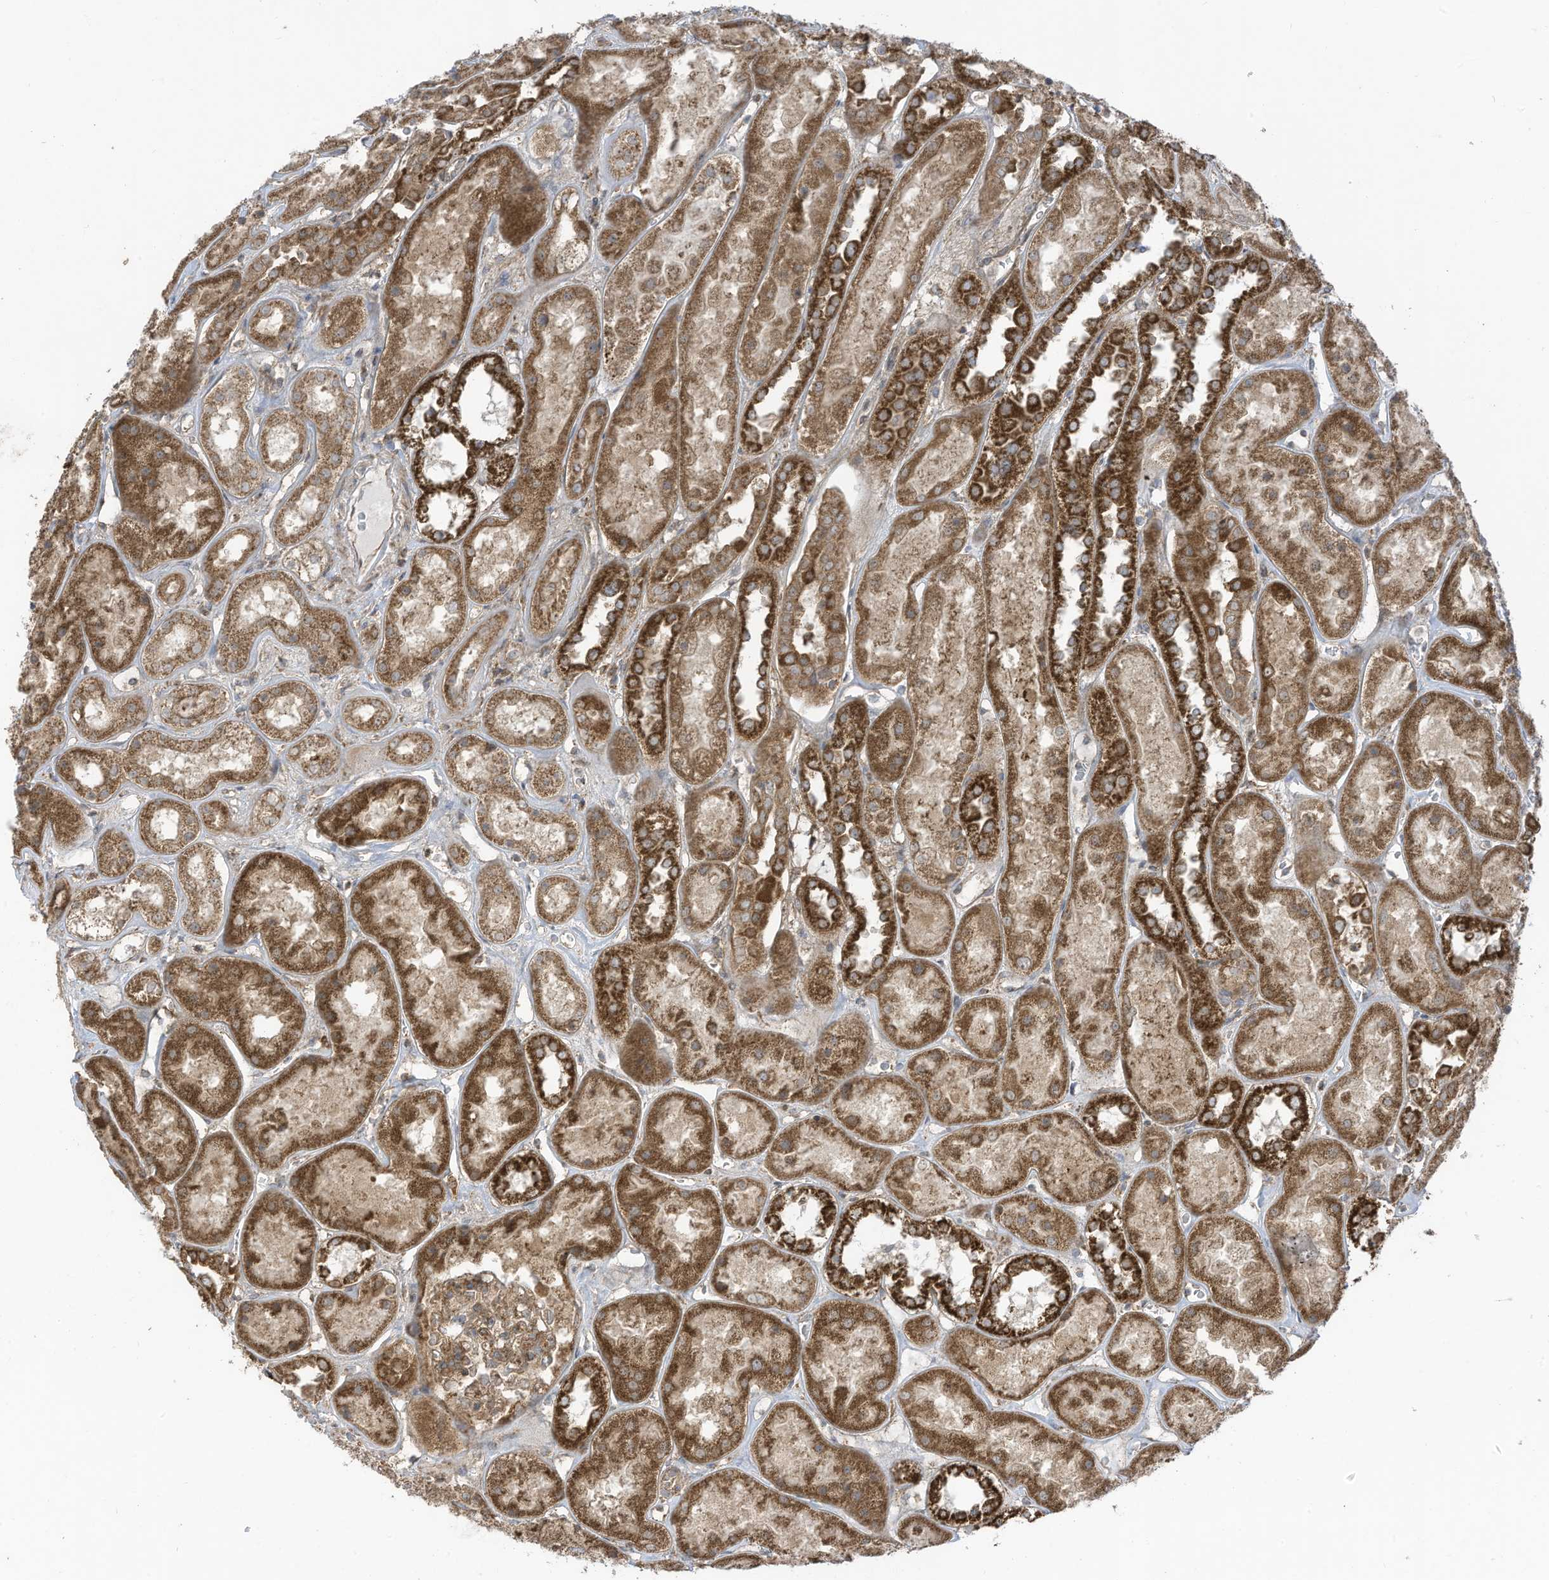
{"staining": {"intensity": "moderate", "quantity": ">75%", "location": "cytoplasmic/membranous"}, "tissue": "kidney", "cell_type": "Cells in glomeruli", "image_type": "normal", "snomed": [{"axis": "morphology", "description": "Normal tissue, NOS"}, {"axis": "topography", "description": "Kidney"}], "caption": "Benign kidney displays moderate cytoplasmic/membranous staining in about >75% of cells in glomeruli Using DAB (brown) and hematoxylin (blue) stains, captured at high magnification using brightfield microscopy..", "gene": "REPS1", "patient": {"sex": "male", "age": 70}}